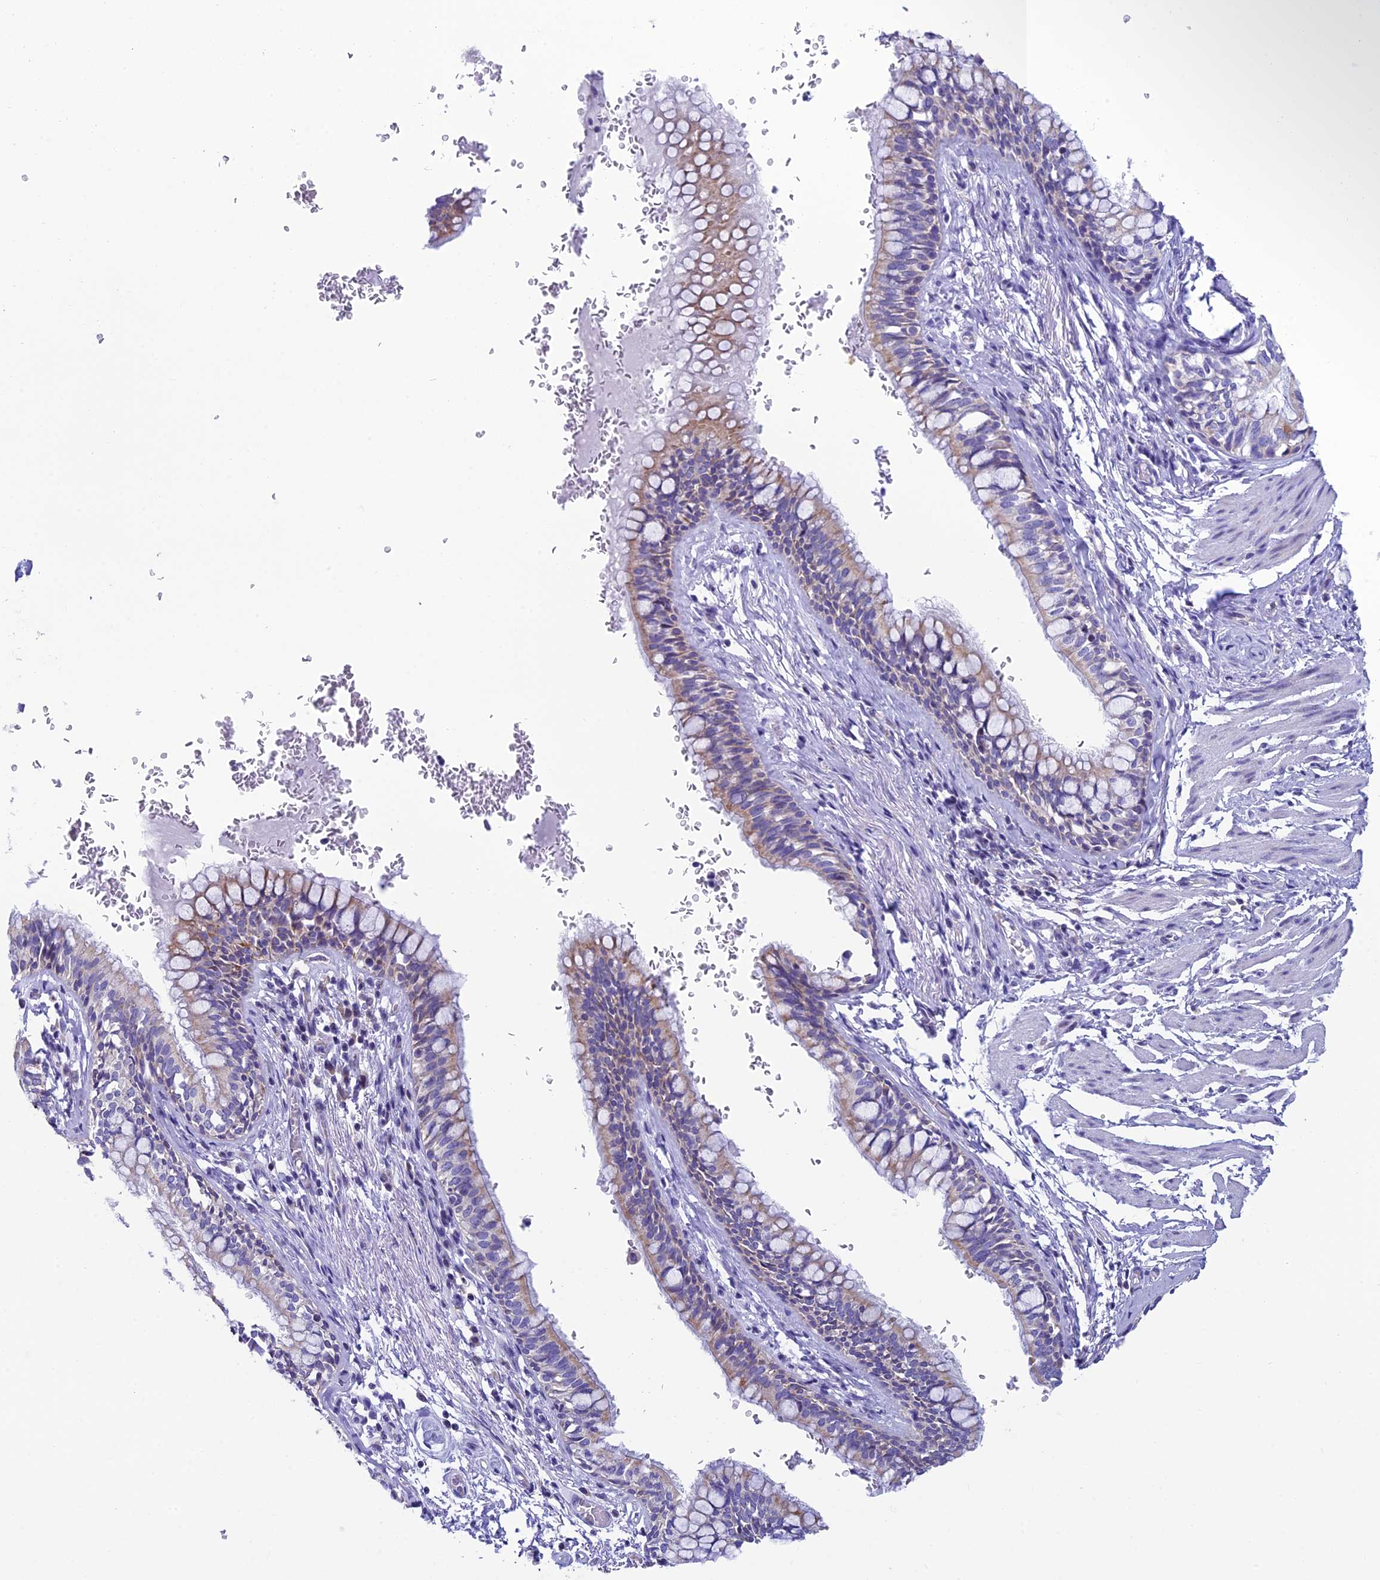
{"staining": {"intensity": "weak", "quantity": "25%-75%", "location": "cytoplasmic/membranous"}, "tissue": "bronchus", "cell_type": "Respiratory epithelial cells", "image_type": "normal", "snomed": [{"axis": "morphology", "description": "Normal tissue, NOS"}, {"axis": "topography", "description": "Cartilage tissue"}, {"axis": "topography", "description": "Bronchus"}], "caption": "Immunohistochemistry image of benign bronchus: bronchus stained using IHC demonstrates low levels of weak protein expression localized specifically in the cytoplasmic/membranous of respiratory epithelial cells, appearing as a cytoplasmic/membranous brown color.", "gene": "REEP4", "patient": {"sex": "female", "age": 36}}